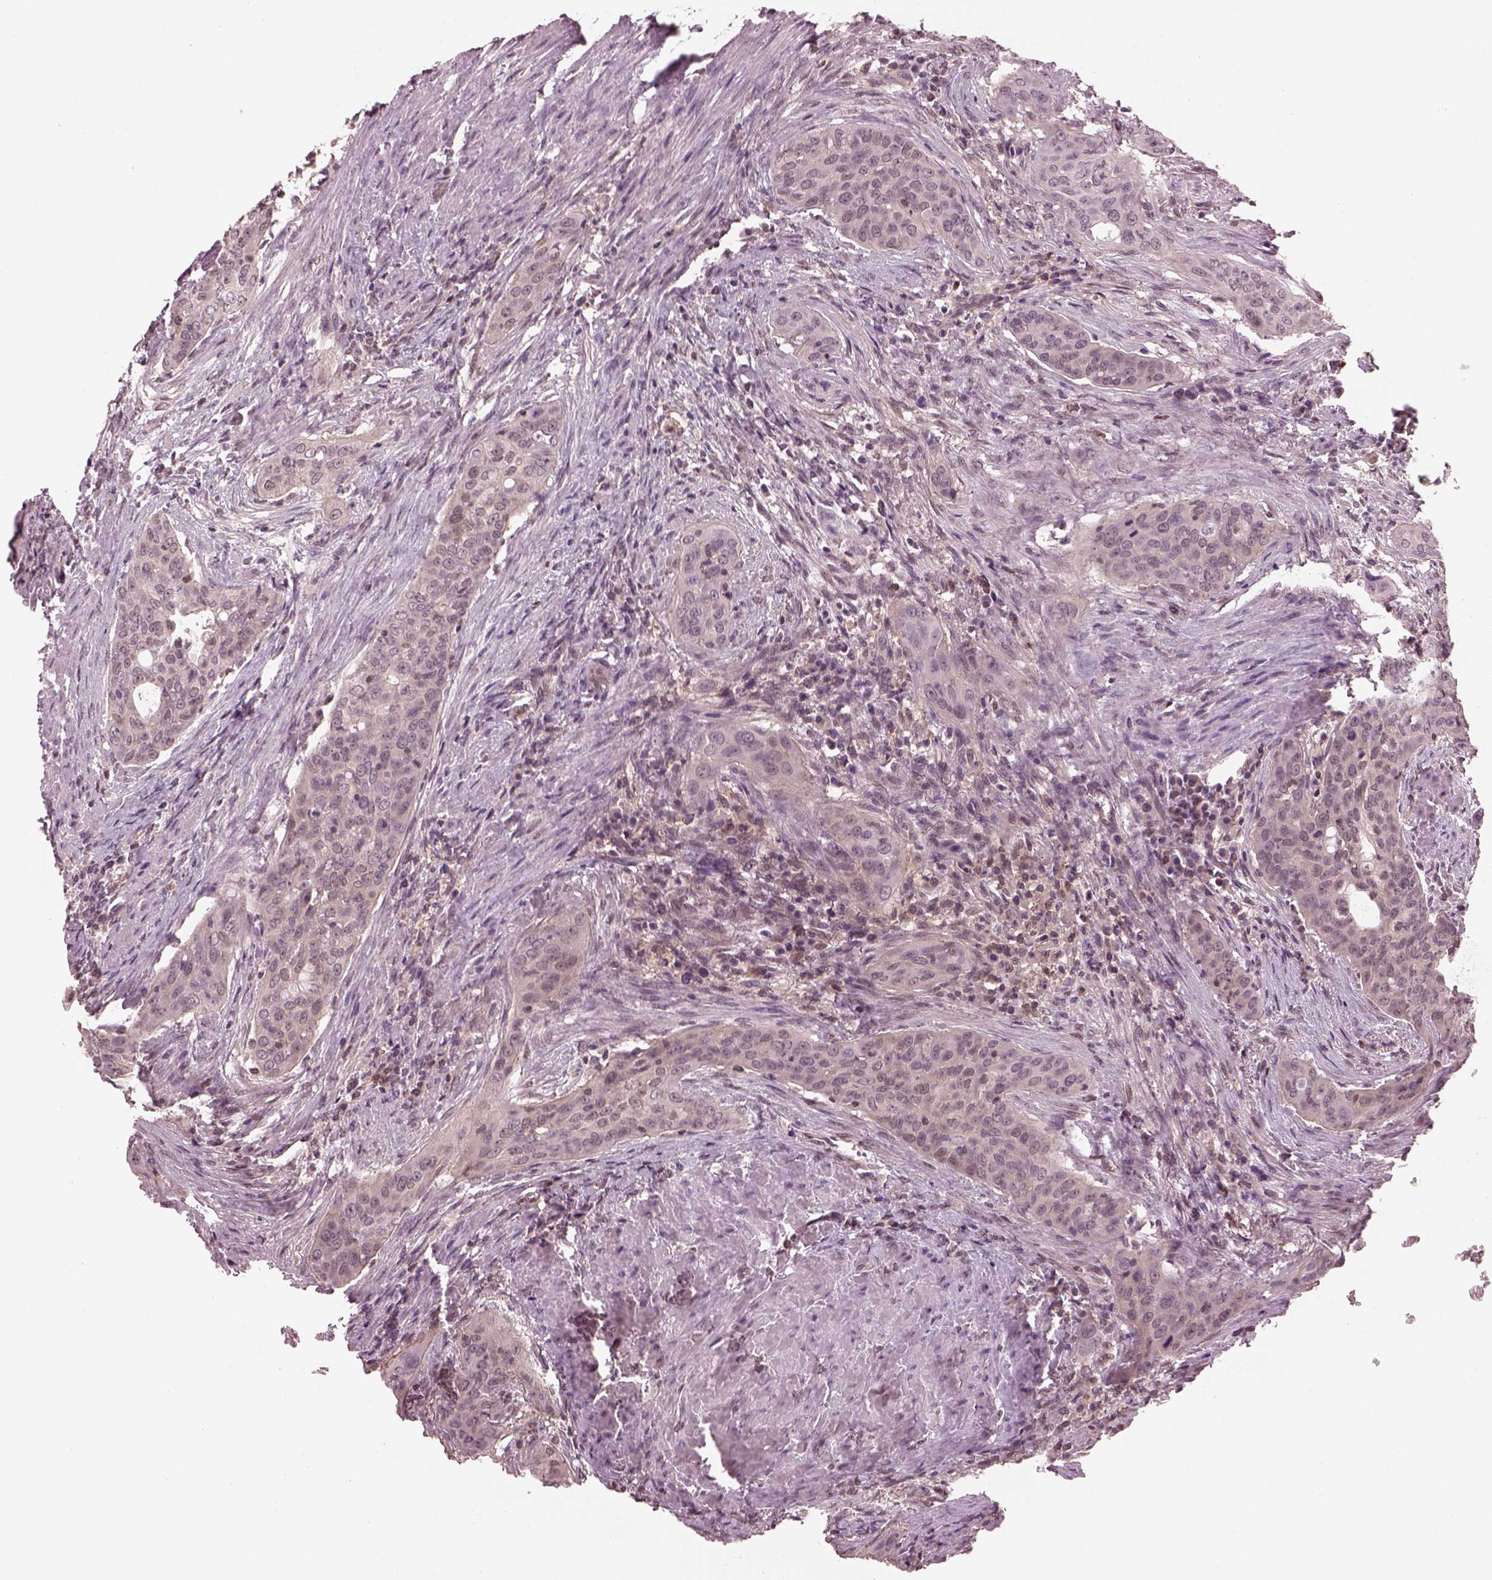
{"staining": {"intensity": "negative", "quantity": "none", "location": "none"}, "tissue": "urothelial cancer", "cell_type": "Tumor cells", "image_type": "cancer", "snomed": [{"axis": "morphology", "description": "Urothelial carcinoma, High grade"}, {"axis": "topography", "description": "Urinary bladder"}], "caption": "This is an immunohistochemistry micrograph of urothelial carcinoma (high-grade). There is no positivity in tumor cells.", "gene": "SRI", "patient": {"sex": "male", "age": 82}}